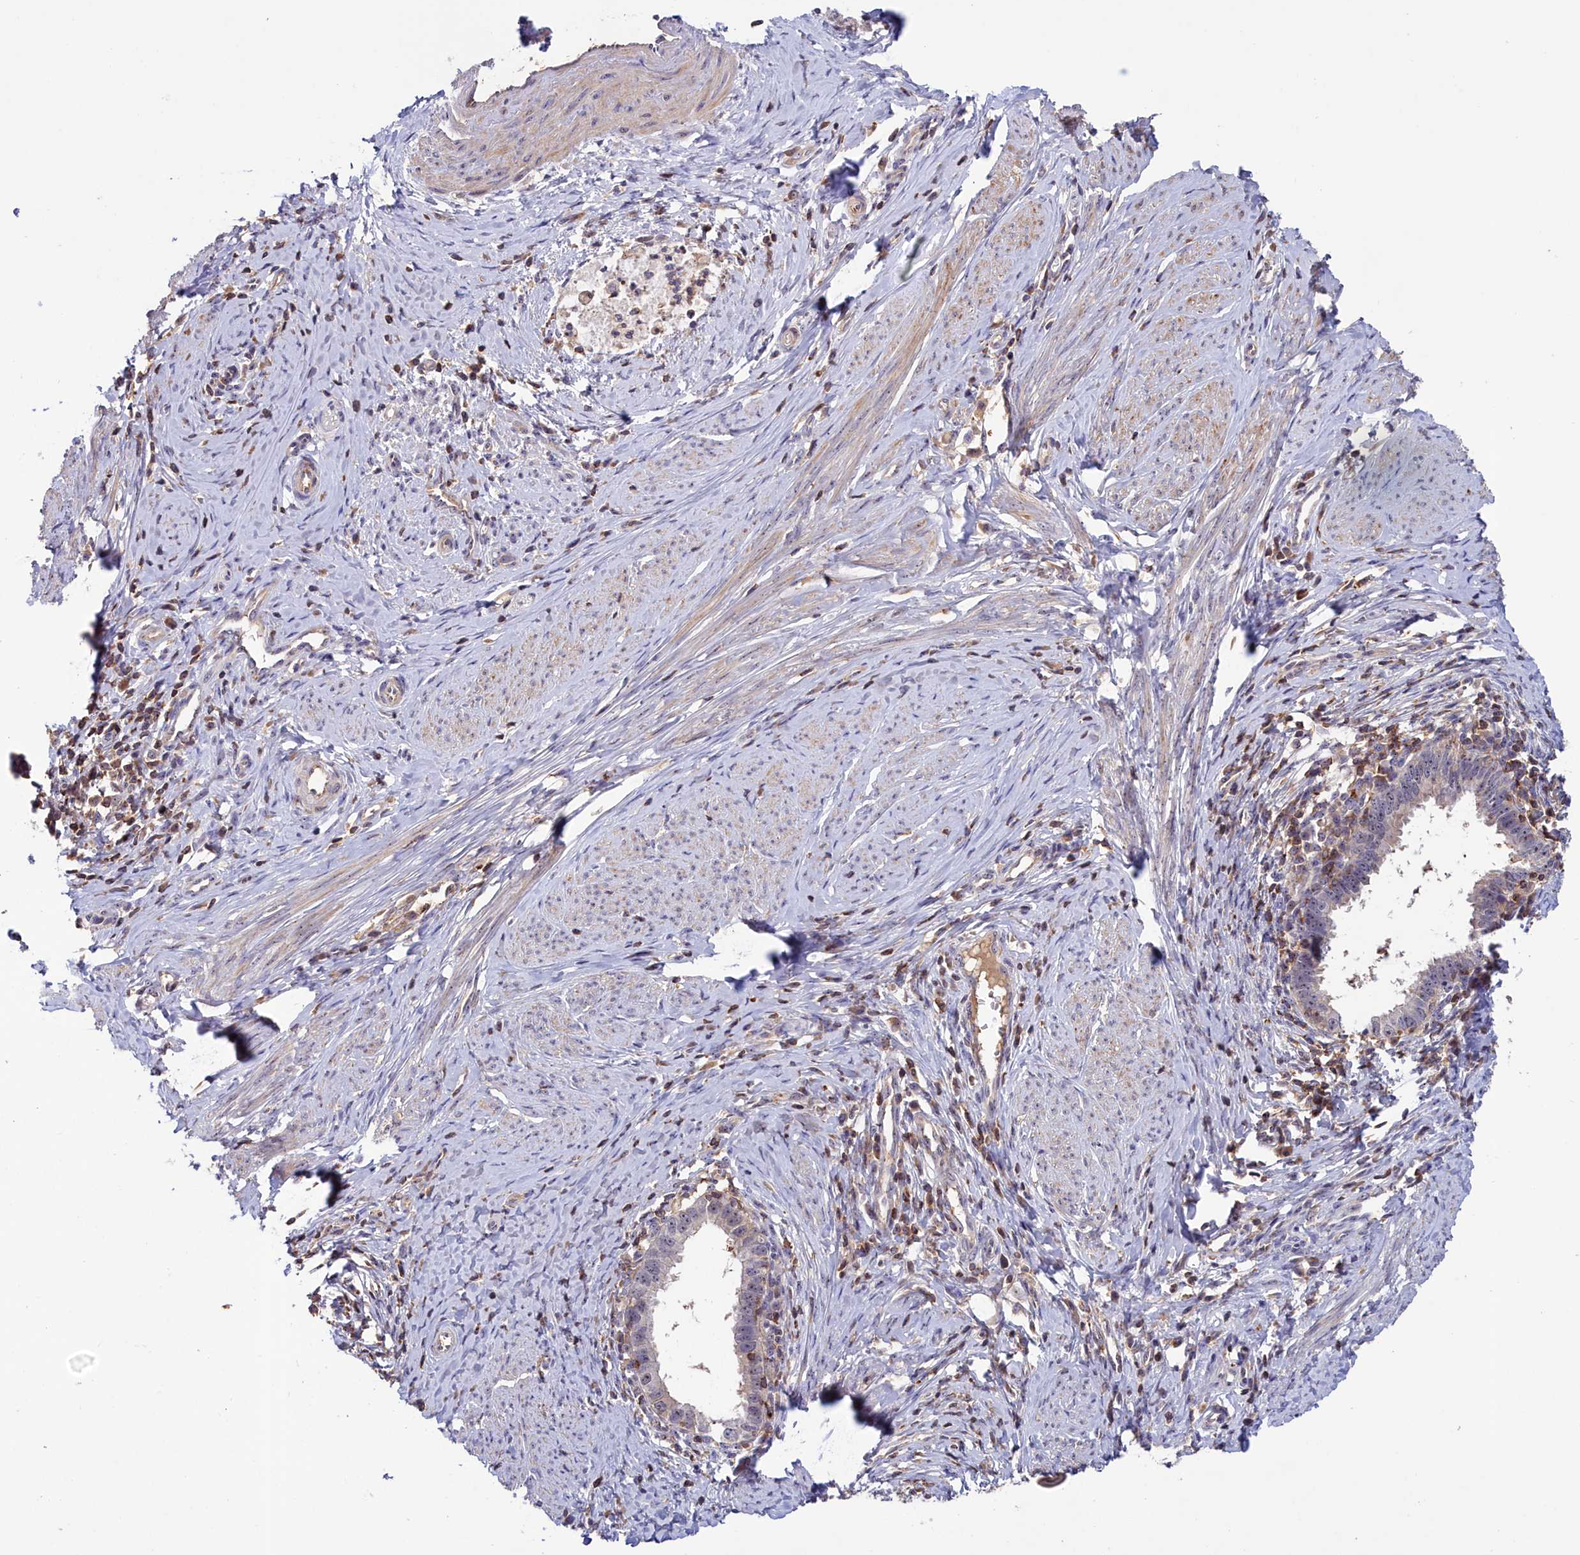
{"staining": {"intensity": "negative", "quantity": "none", "location": "none"}, "tissue": "cervical cancer", "cell_type": "Tumor cells", "image_type": "cancer", "snomed": [{"axis": "morphology", "description": "Adenocarcinoma, NOS"}, {"axis": "topography", "description": "Cervix"}], "caption": "Protein analysis of cervical cancer (adenocarcinoma) reveals no significant staining in tumor cells.", "gene": "NEURL4", "patient": {"sex": "female", "age": 36}}